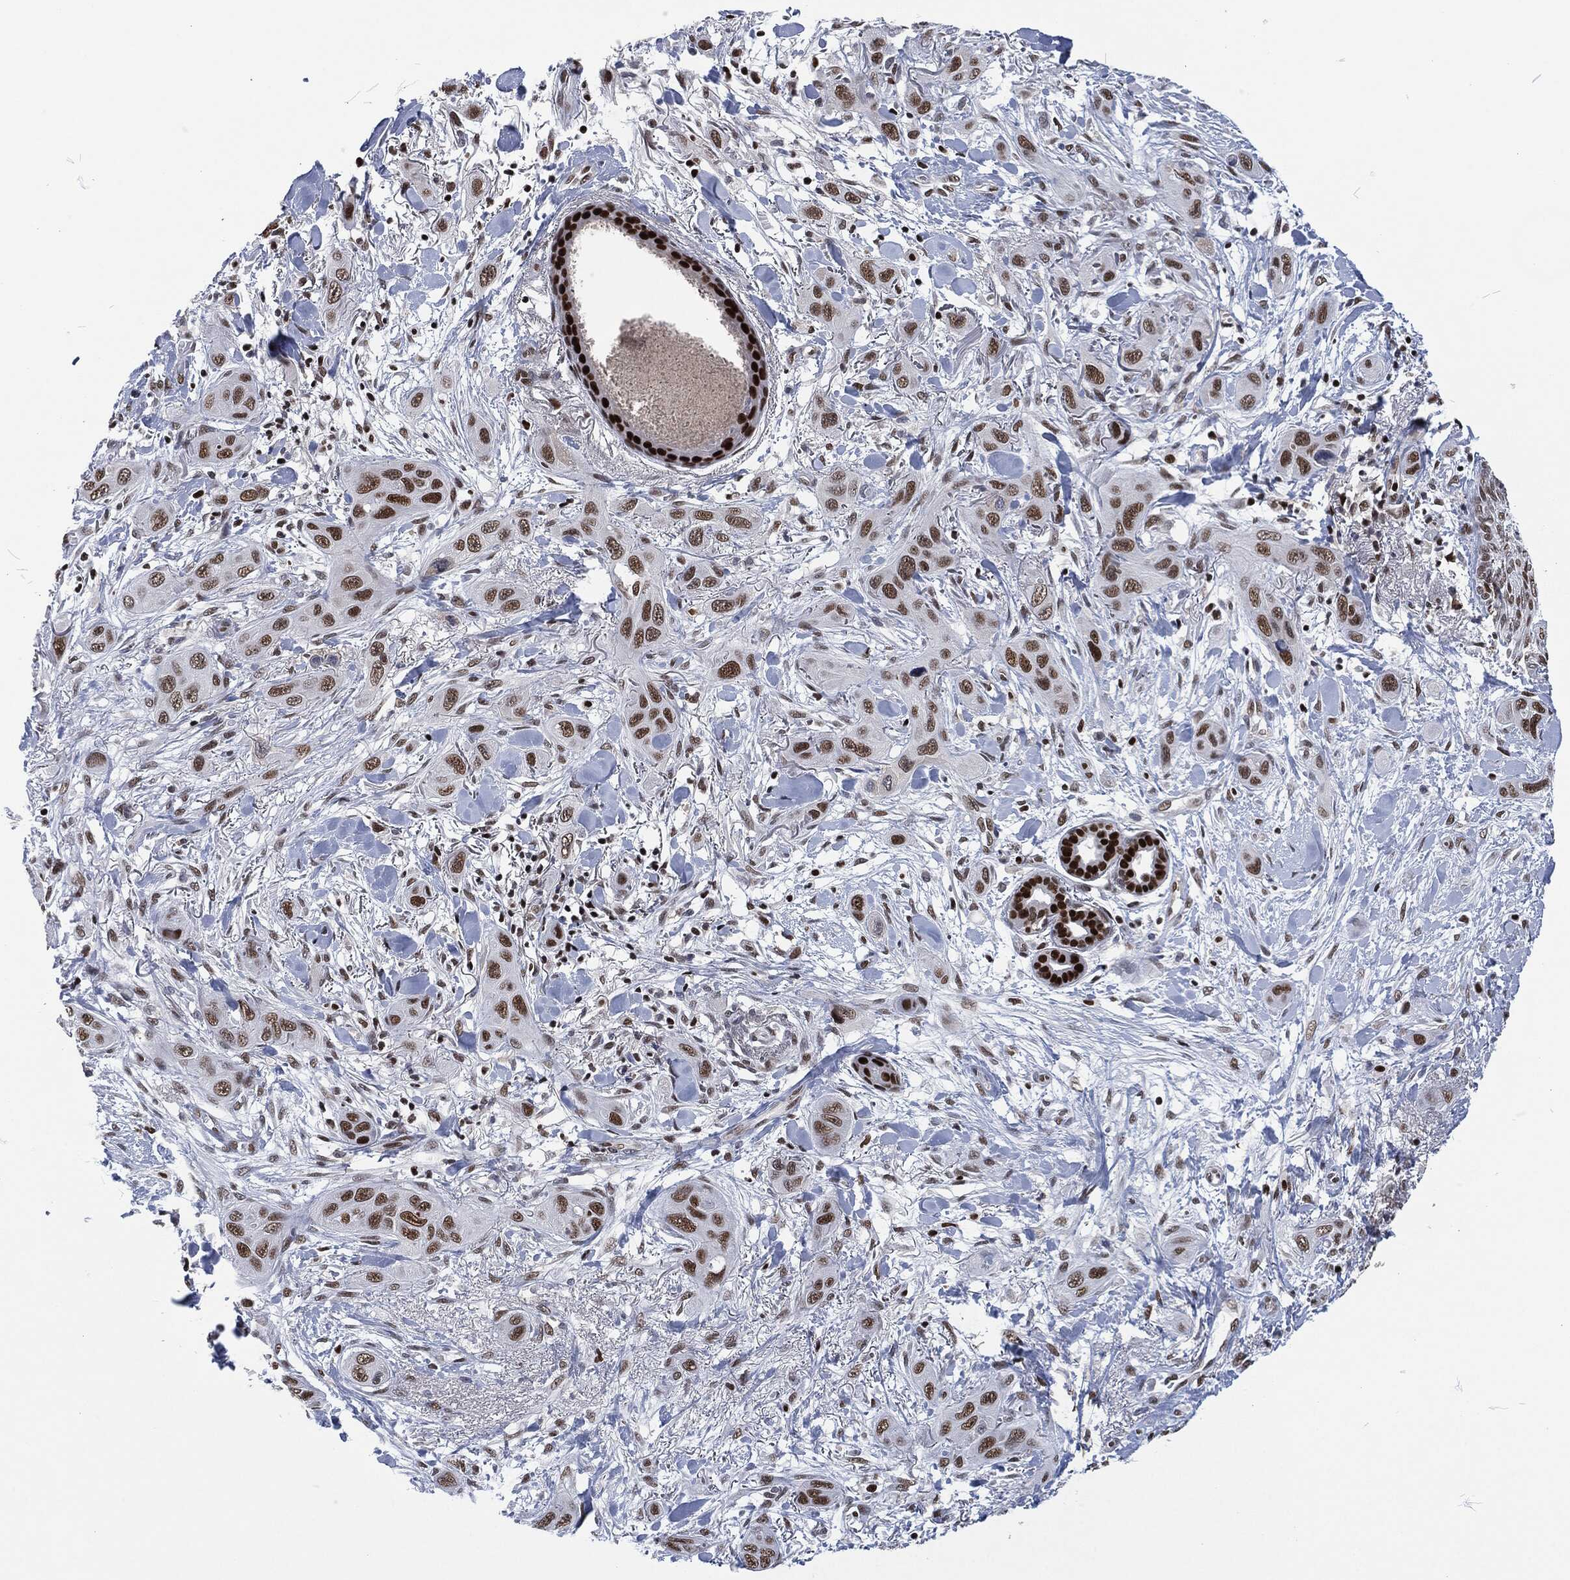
{"staining": {"intensity": "strong", "quantity": "25%-75%", "location": "nuclear"}, "tissue": "skin cancer", "cell_type": "Tumor cells", "image_type": "cancer", "snomed": [{"axis": "morphology", "description": "Squamous cell carcinoma, NOS"}, {"axis": "topography", "description": "Skin"}], "caption": "Strong nuclear staining for a protein is present in approximately 25%-75% of tumor cells of squamous cell carcinoma (skin) using IHC.", "gene": "DCPS", "patient": {"sex": "male", "age": 78}}